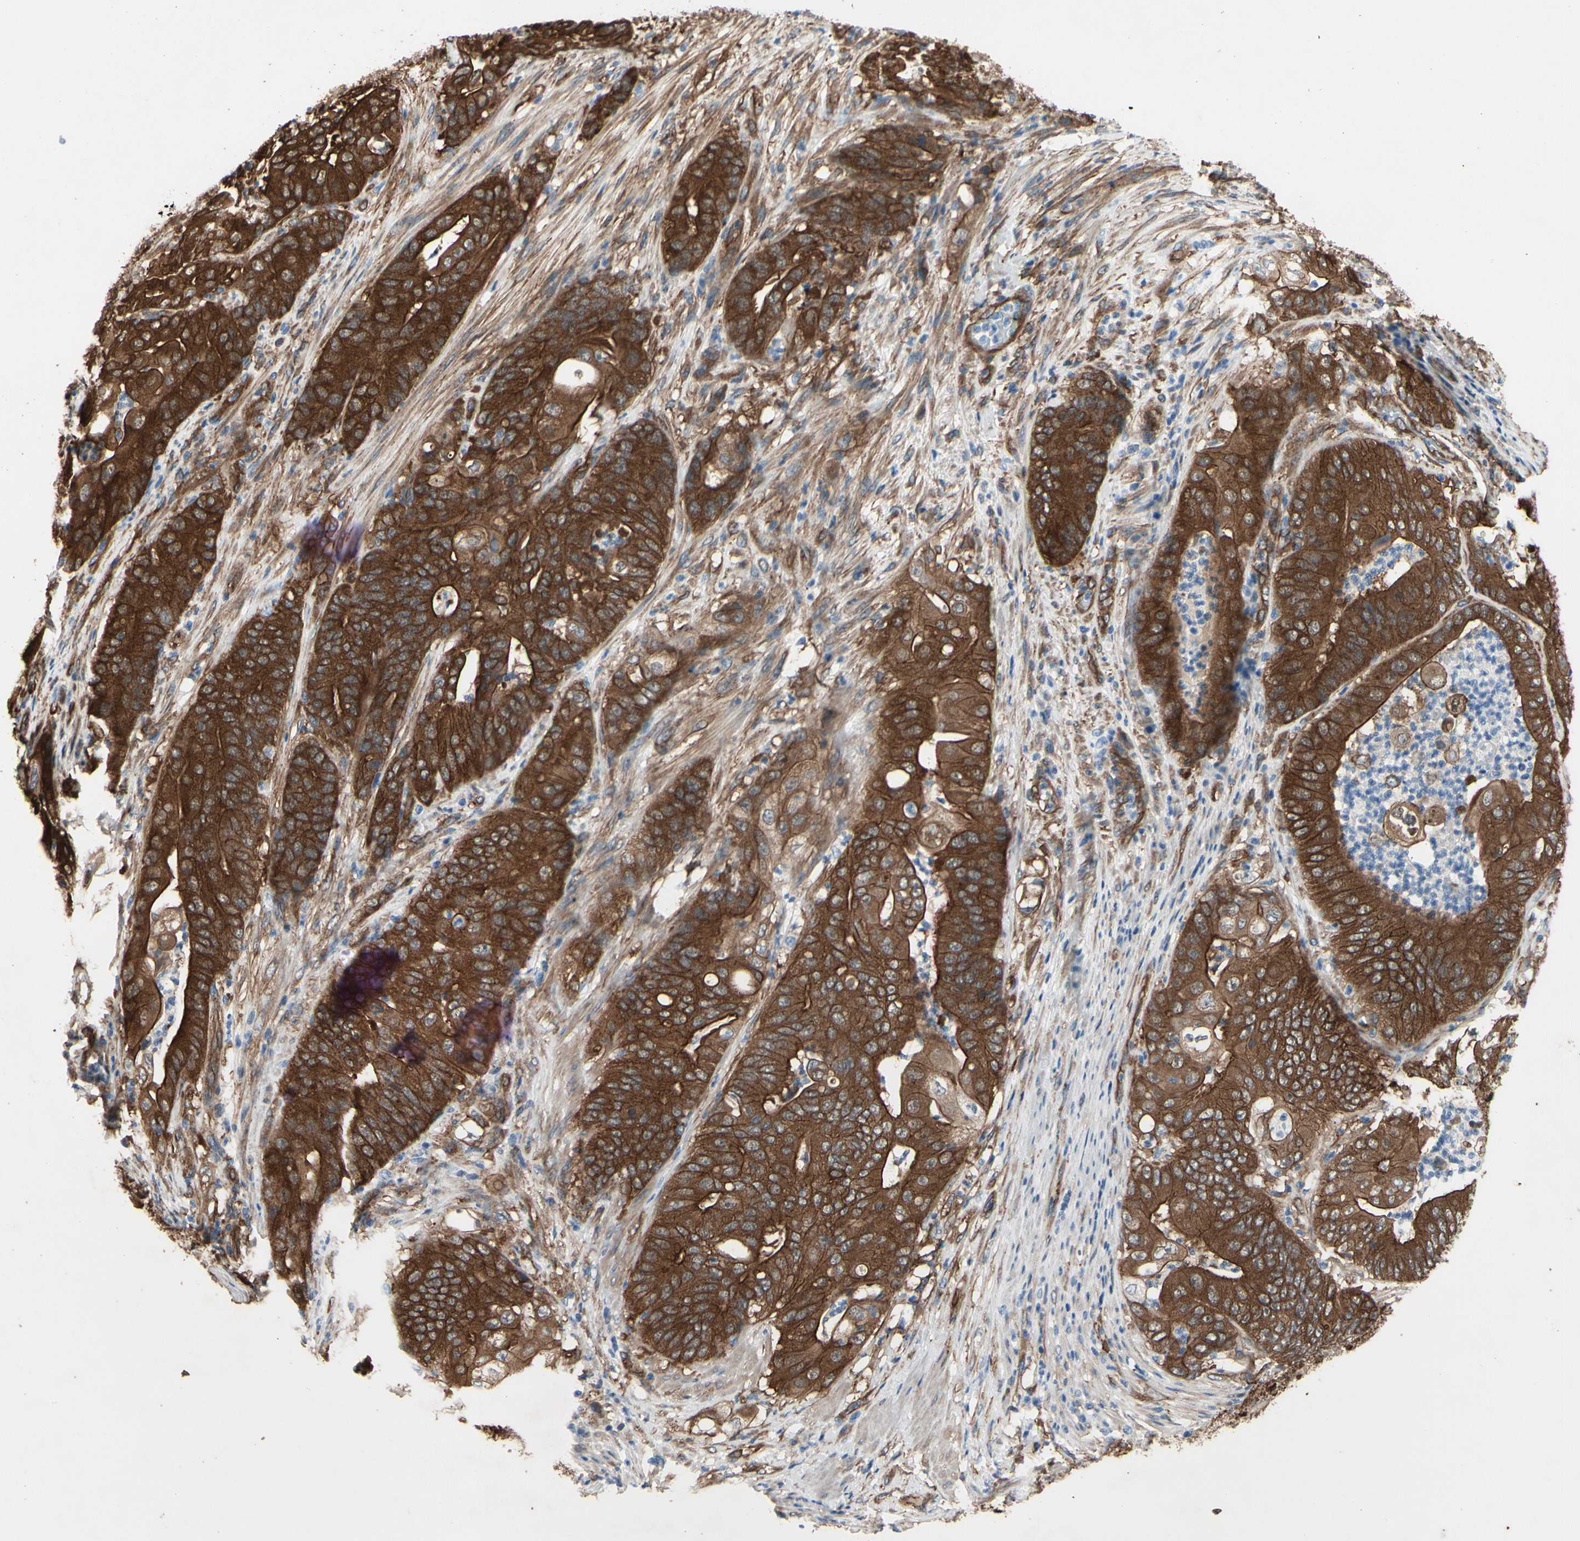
{"staining": {"intensity": "strong", "quantity": ">75%", "location": "cytoplasmic/membranous"}, "tissue": "stomach cancer", "cell_type": "Tumor cells", "image_type": "cancer", "snomed": [{"axis": "morphology", "description": "Adenocarcinoma, NOS"}, {"axis": "topography", "description": "Stomach"}], "caption": "Human stomach cancer (adenocarcinoma) stained with a protein marker demonstrates strong staining in tumor cells.", "gene": "CTTNBP2", "patient": {"sex": "female", "age": 73}}